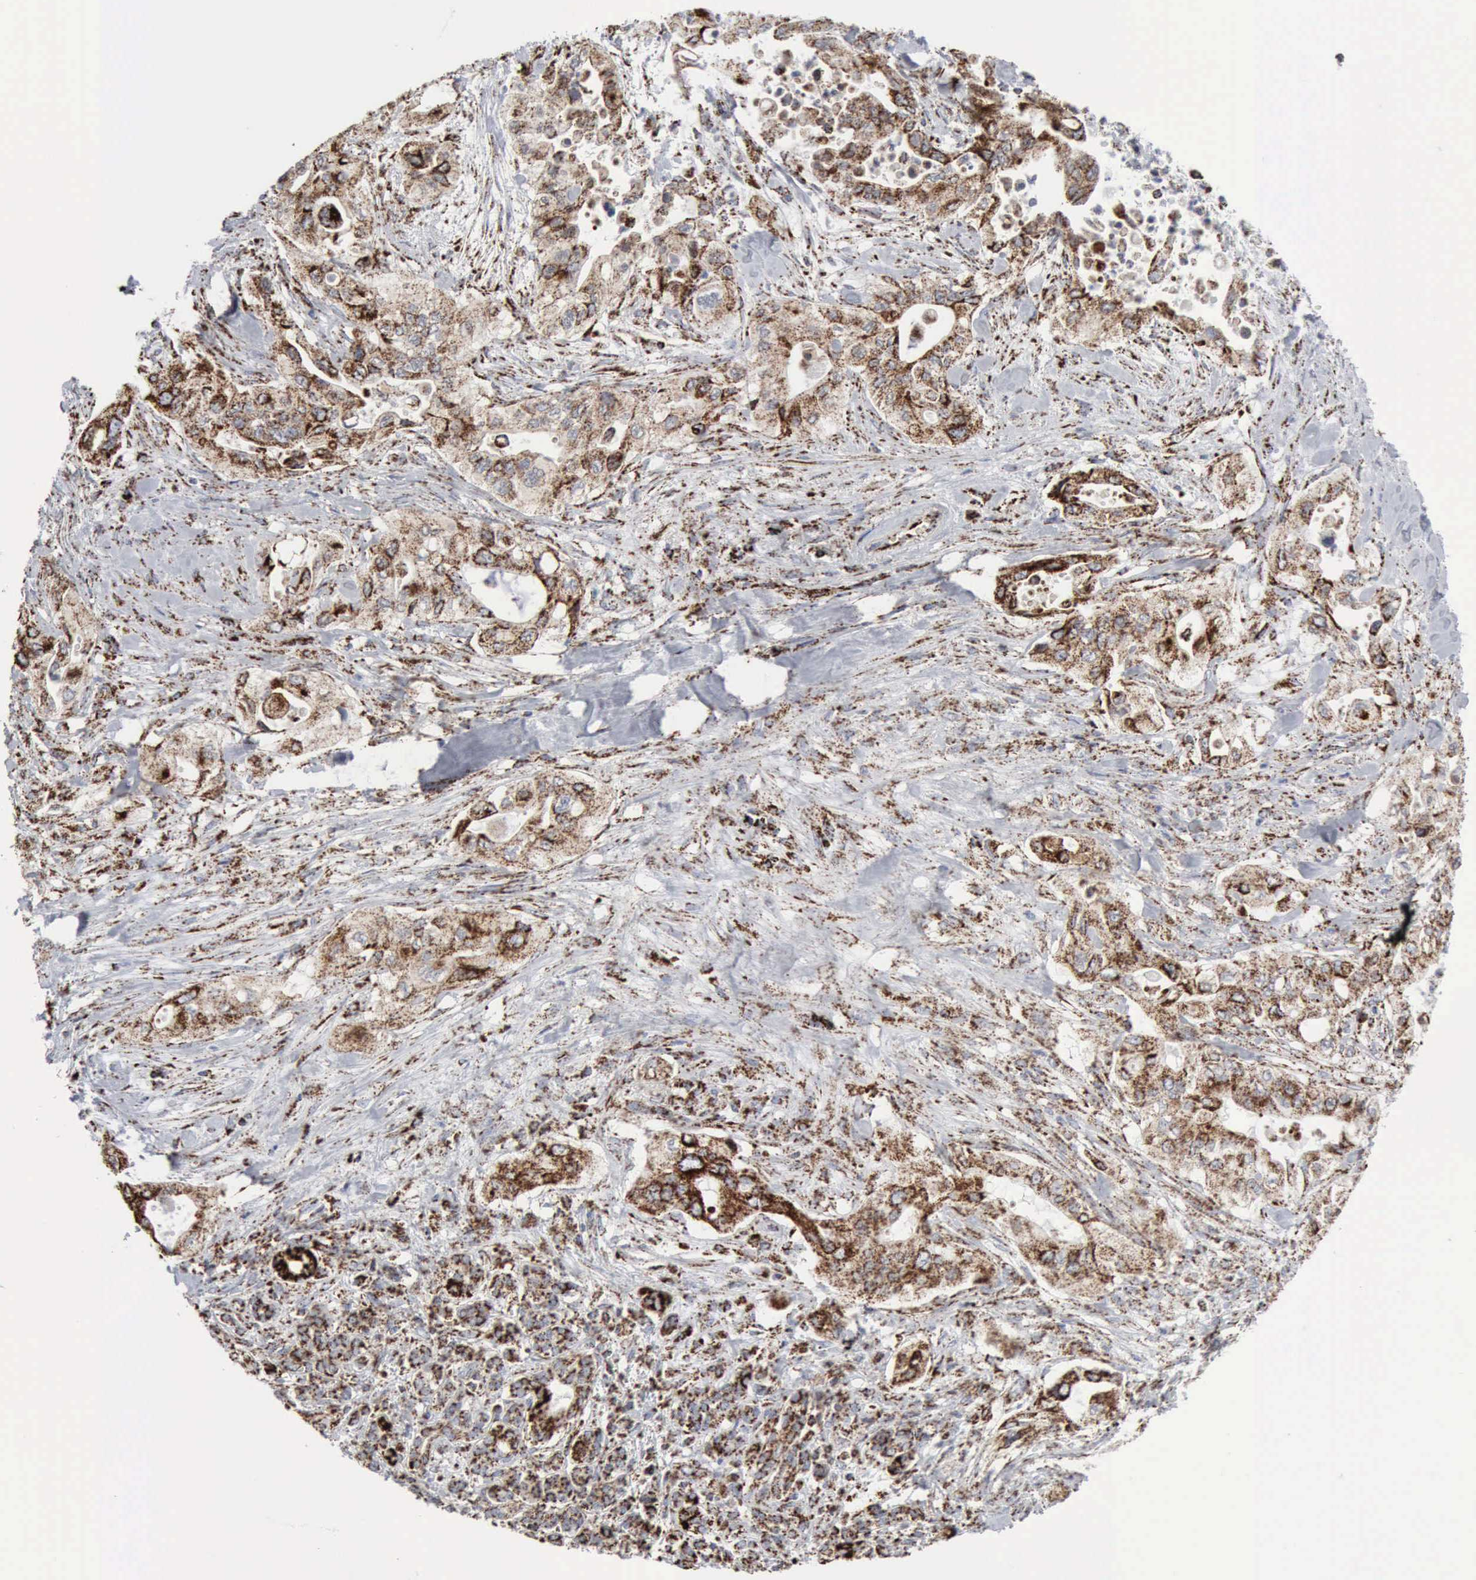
{"staining": {"intensity": "strong", "quantity": ">75%", "location": "cytoplasmic/membranous"}, "tissue": "pancreatic cancer", "cell_type": "Tumor cells", "image_type": "cancer", "snomed": [{"axis": "morphology", "description": "Adenocarcinoma, NOS"}, {"axis": "topography", "description": "Pancreas"}], "caption": "Immunohistochemical staining of pancreatic adenocarcinoma reveals high levels of strong cytoplasmic/membranous protein staining in about >75% of tumor cells.", "gene": "ACO2", "patient": {"sex": "male", "age": 77}}